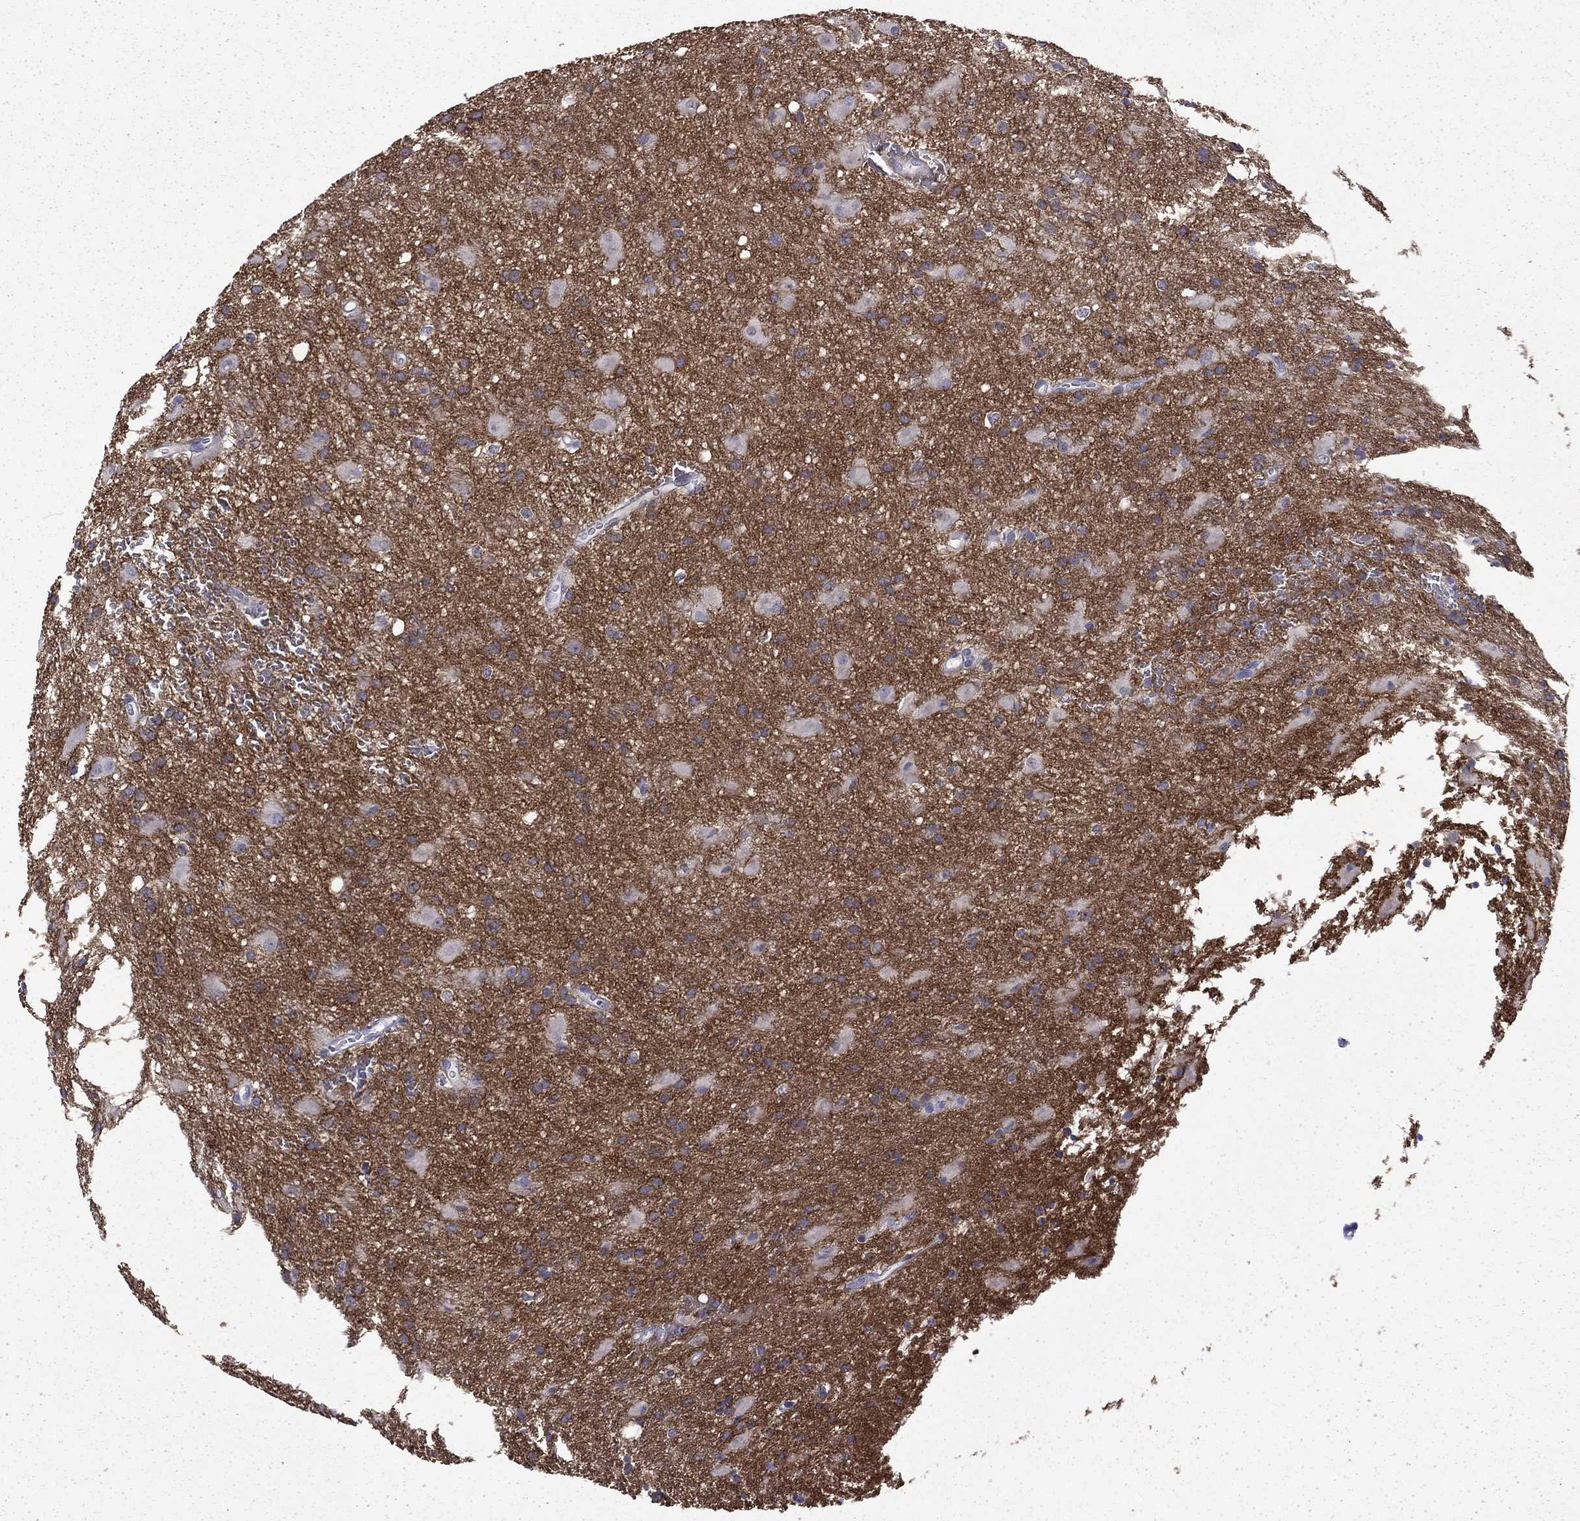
{"staining": {"intensity": "negative", "quantity": "none", "location": "none"}, "tissue": "glioma", "cell_type": "Tumor cells", "image_type": "cancer", "snomed": [{"axis": "morphology", "description": "Glioma, malignant, Low grade"}, {"axis": "topography", "description": "Brain"}], "caption": "DAB (3,3'-diaminobenzidine) immunohistochemical staining of low-grade glioma (malignant) exhibits no significant staining in tumor cells.", "gene": "ENPP6", "patient": {"sex": "male", "age": 58}}